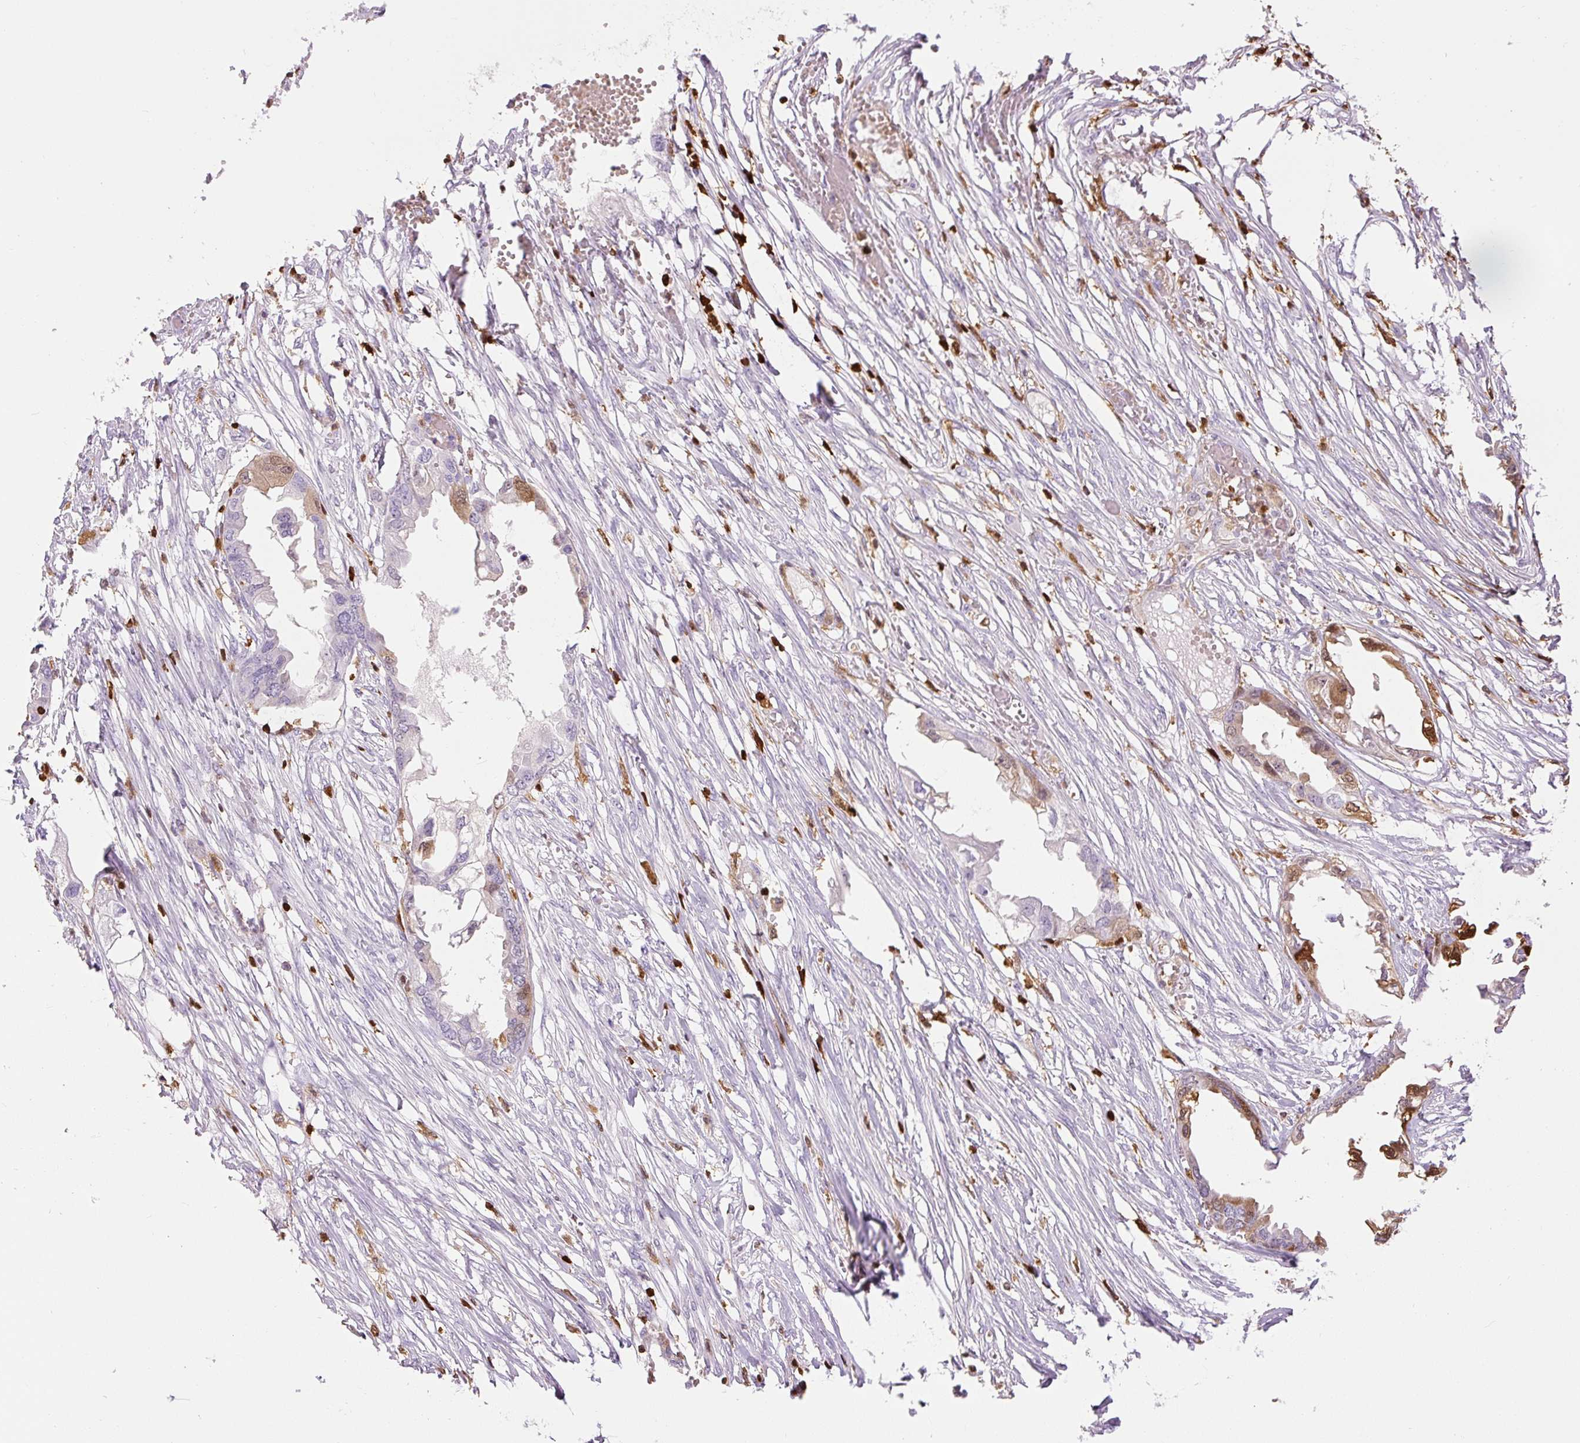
{"staining": {"intensity": "moderate", "quantity": "<25%", "location": "cytoplasmic/membranous,nuclear"}, "tissue": "endometrial cancer", "cell_type": "Tumor cells", "image_type": "cancer", "snomed": [{"axis": "morphology", "description": "Adenocarcinoma, NOS"}, {"axis": "morphology", "description": "Adenocarcinoma, metastatic, NOS"}, {"axis": "topography", "description": "Adipose tissue"}, {"axis": "topography", "description": "Endometrium"}], "caption": "A micrograph of endometrial metastatic adenocarcinoma stained for a protein displays moderate cytoplasmic/membranous and nuclear brown staining in tumor cells.", "gene": "S100A4", "patient": {"sex": "female", "age": 67}}